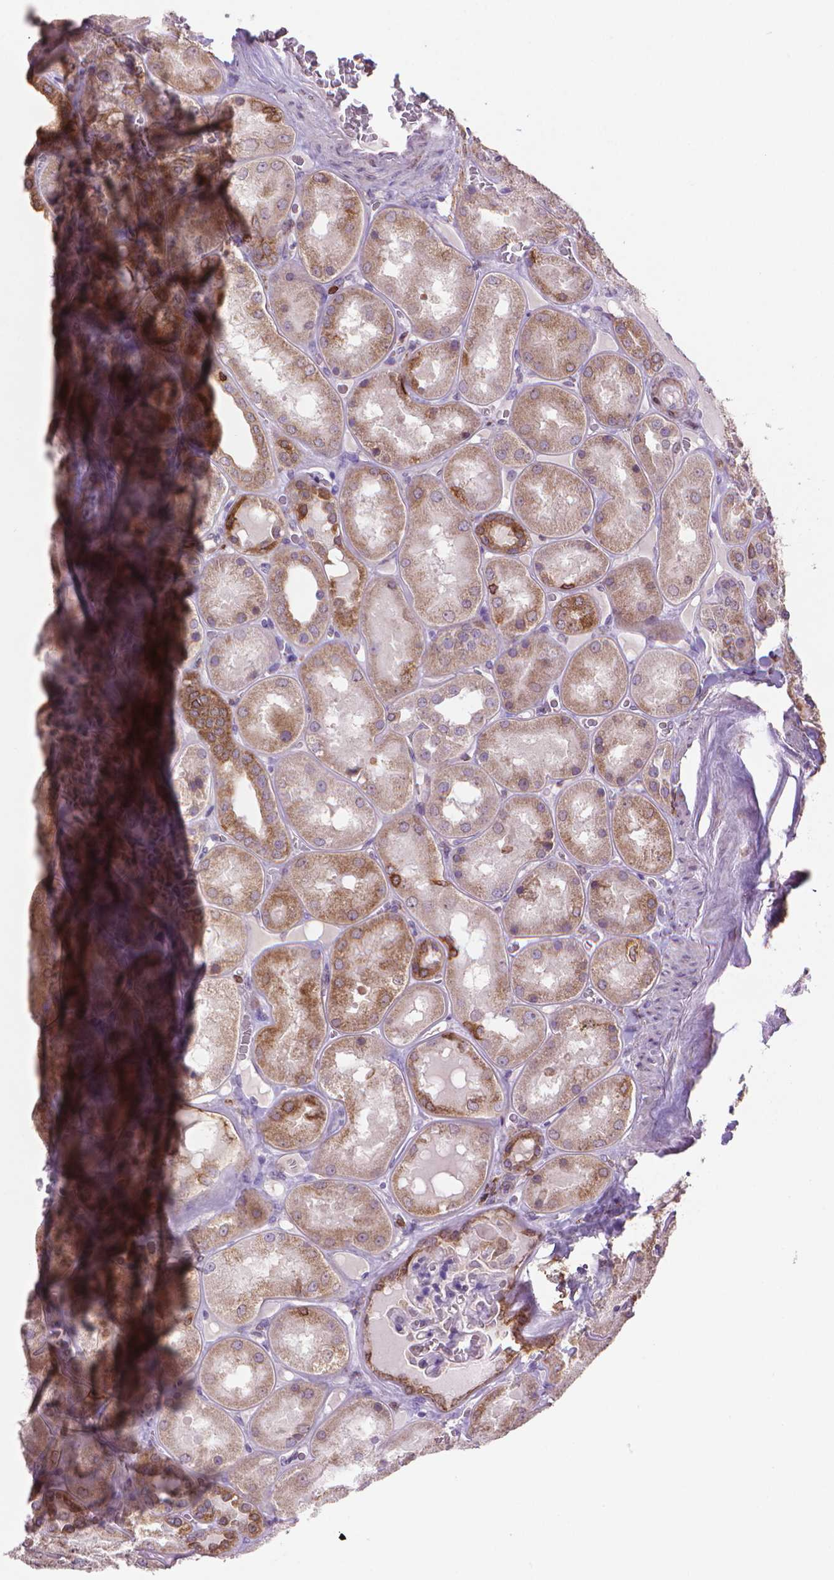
{"staining": {"intensity": "weak", "quantity": "<25%", "location": "cytoplasmic/membranous"}, "tissue": "kidney", "cell_type": "Cells in glomeruli", "image_type": "normal", "snomed": [{"axis": "morphology", "description": "Normal tissue, NOS"}, {"axis": "topography", "description": "Kidney"}], "caption": "Micrograph shows no significant protein positivity in cells in glomeruli of normal kidney. Nuclei are stained in blue.", "gene": "BCL2", "patient": {"sex": "male", "age": 73}}